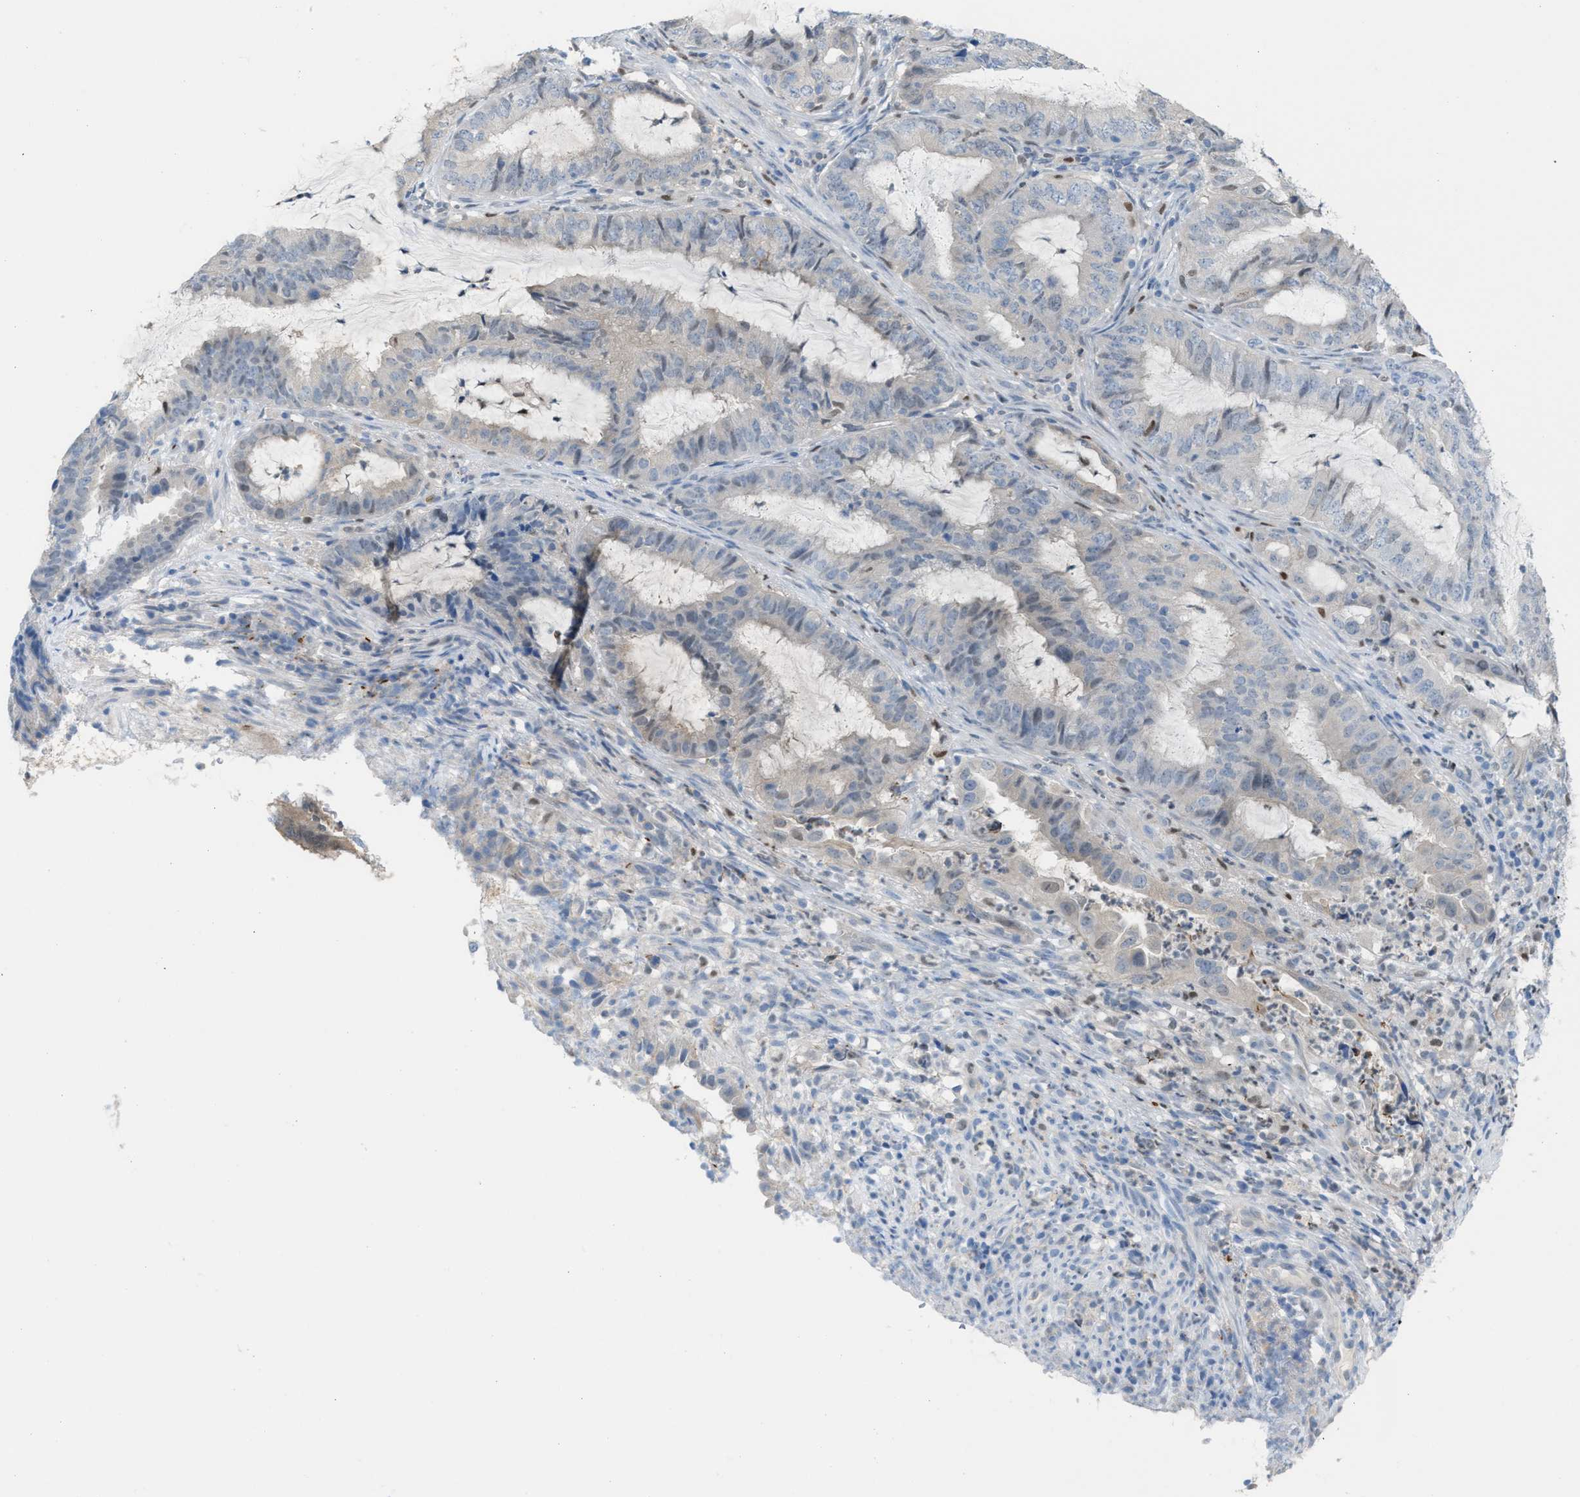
{"staining": {"intensity": "negative", "quantity": "none", "location": "none"}, "tissue": "endometrial cancer", "cell_type": "Tumor cells", "image_type": "cancer", "snomed": [{"axis": "morphology", "description": "Adenocarcinoma, NOS"}, {"axis": "topography", "description": "Endometrium"}], "caption": "Immunohistochemical staining of endometrial adenocarcinoma demonstrates no significant expression in tumor cells. (Brightfield microscopy of DAB immunohistochemistry at high magnification).", "gene": "PPM1D", "patient": {"sex": "female", "age": 51}}